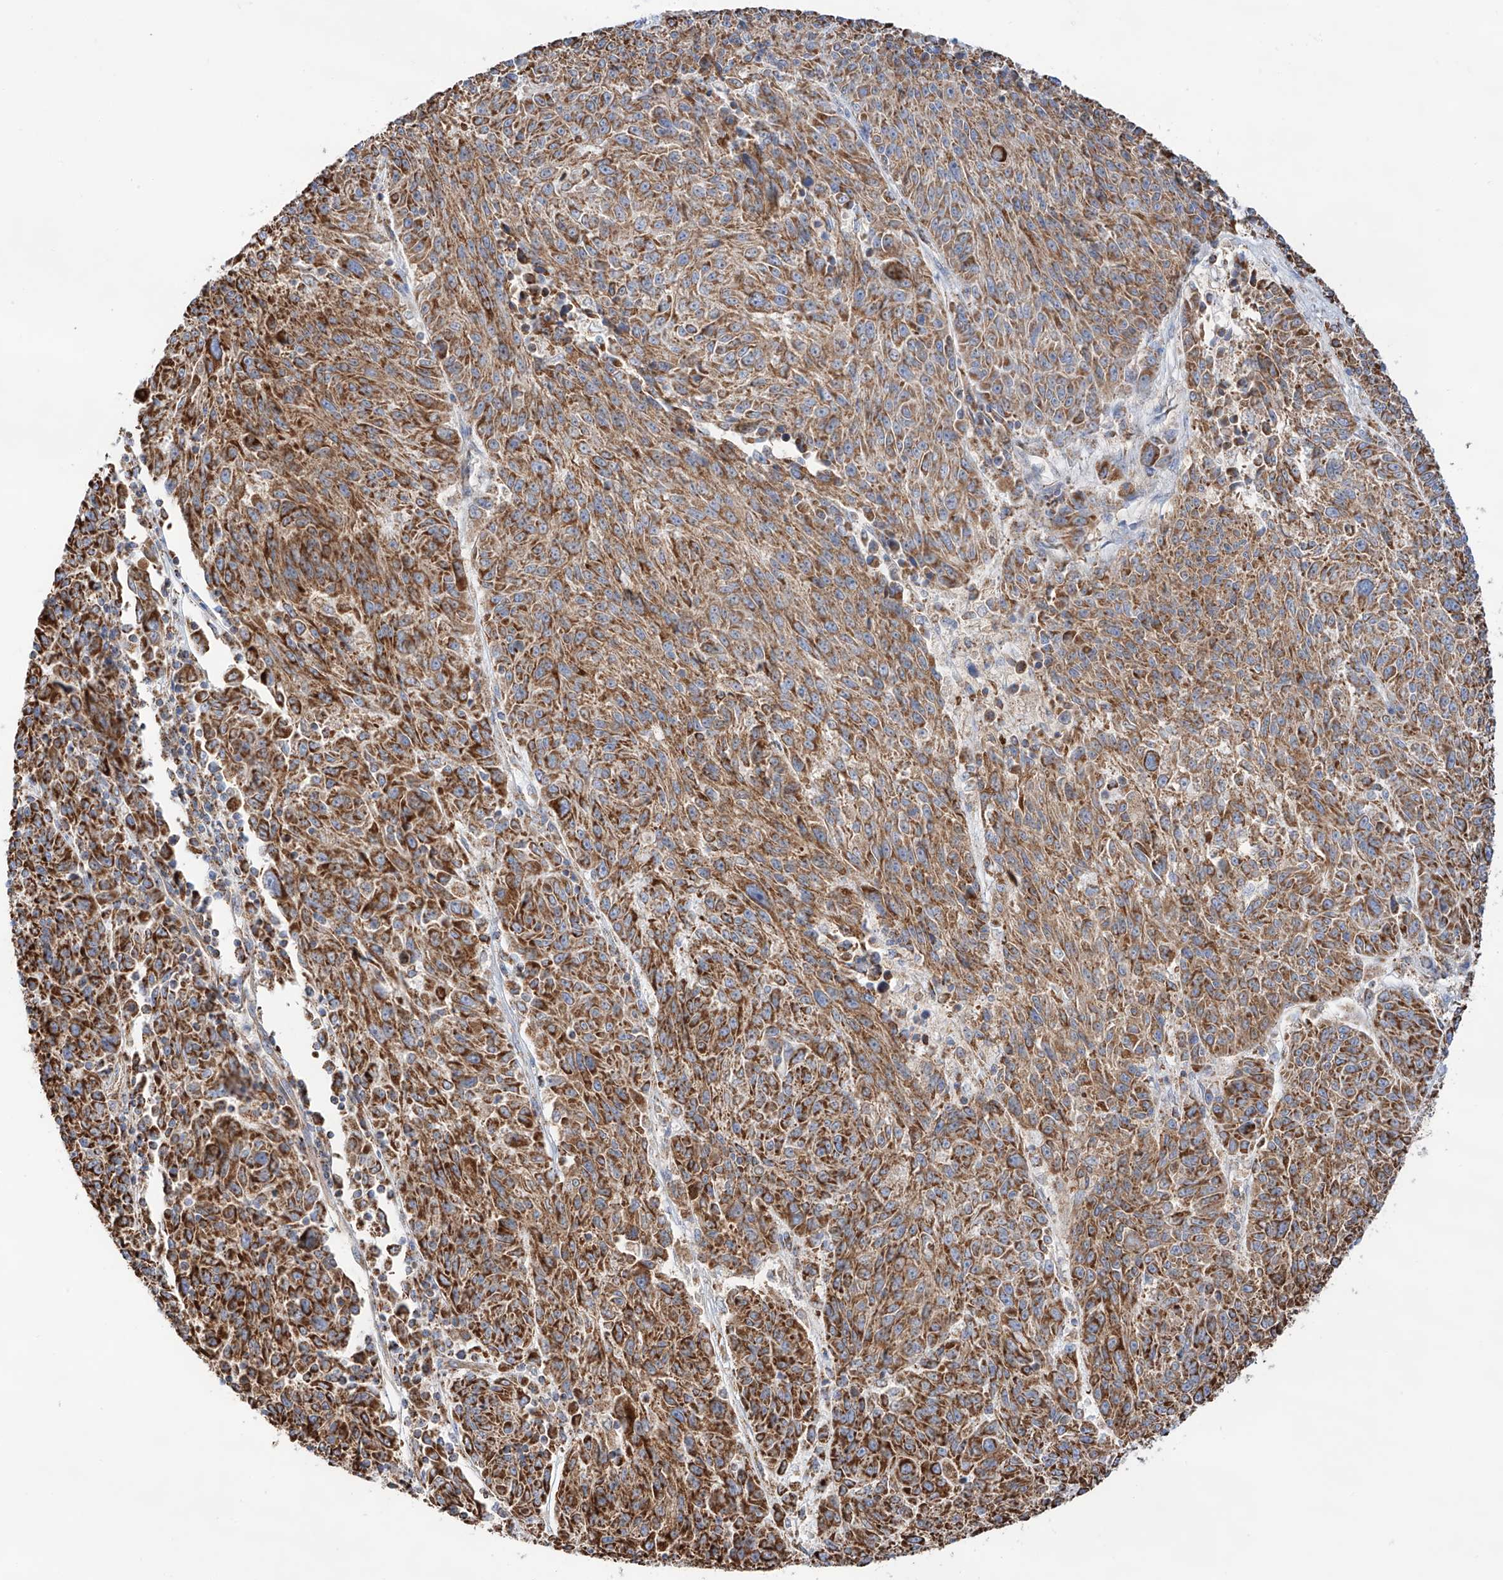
{"staining": {"intensity": "moderate", "quantity": ">75%", "location": "cytoplasmic/membranous"}, "tissue": "melanoma", "cell_type": "Tumor cells", "image_type": "cancer", "snomed": [{"axis": "morphology", "description": "Malignant melanoma, NOS"}, {"axis": "topography", "description": "Skin"}], "caption": "DAB immunohistochemical staining of human melanoma reveals moderate cytoplasmic/membranous protein staining in about >75% of tumor cells.", "gene": "TTC27", "patient": {"sex": "male", "age": 53}}